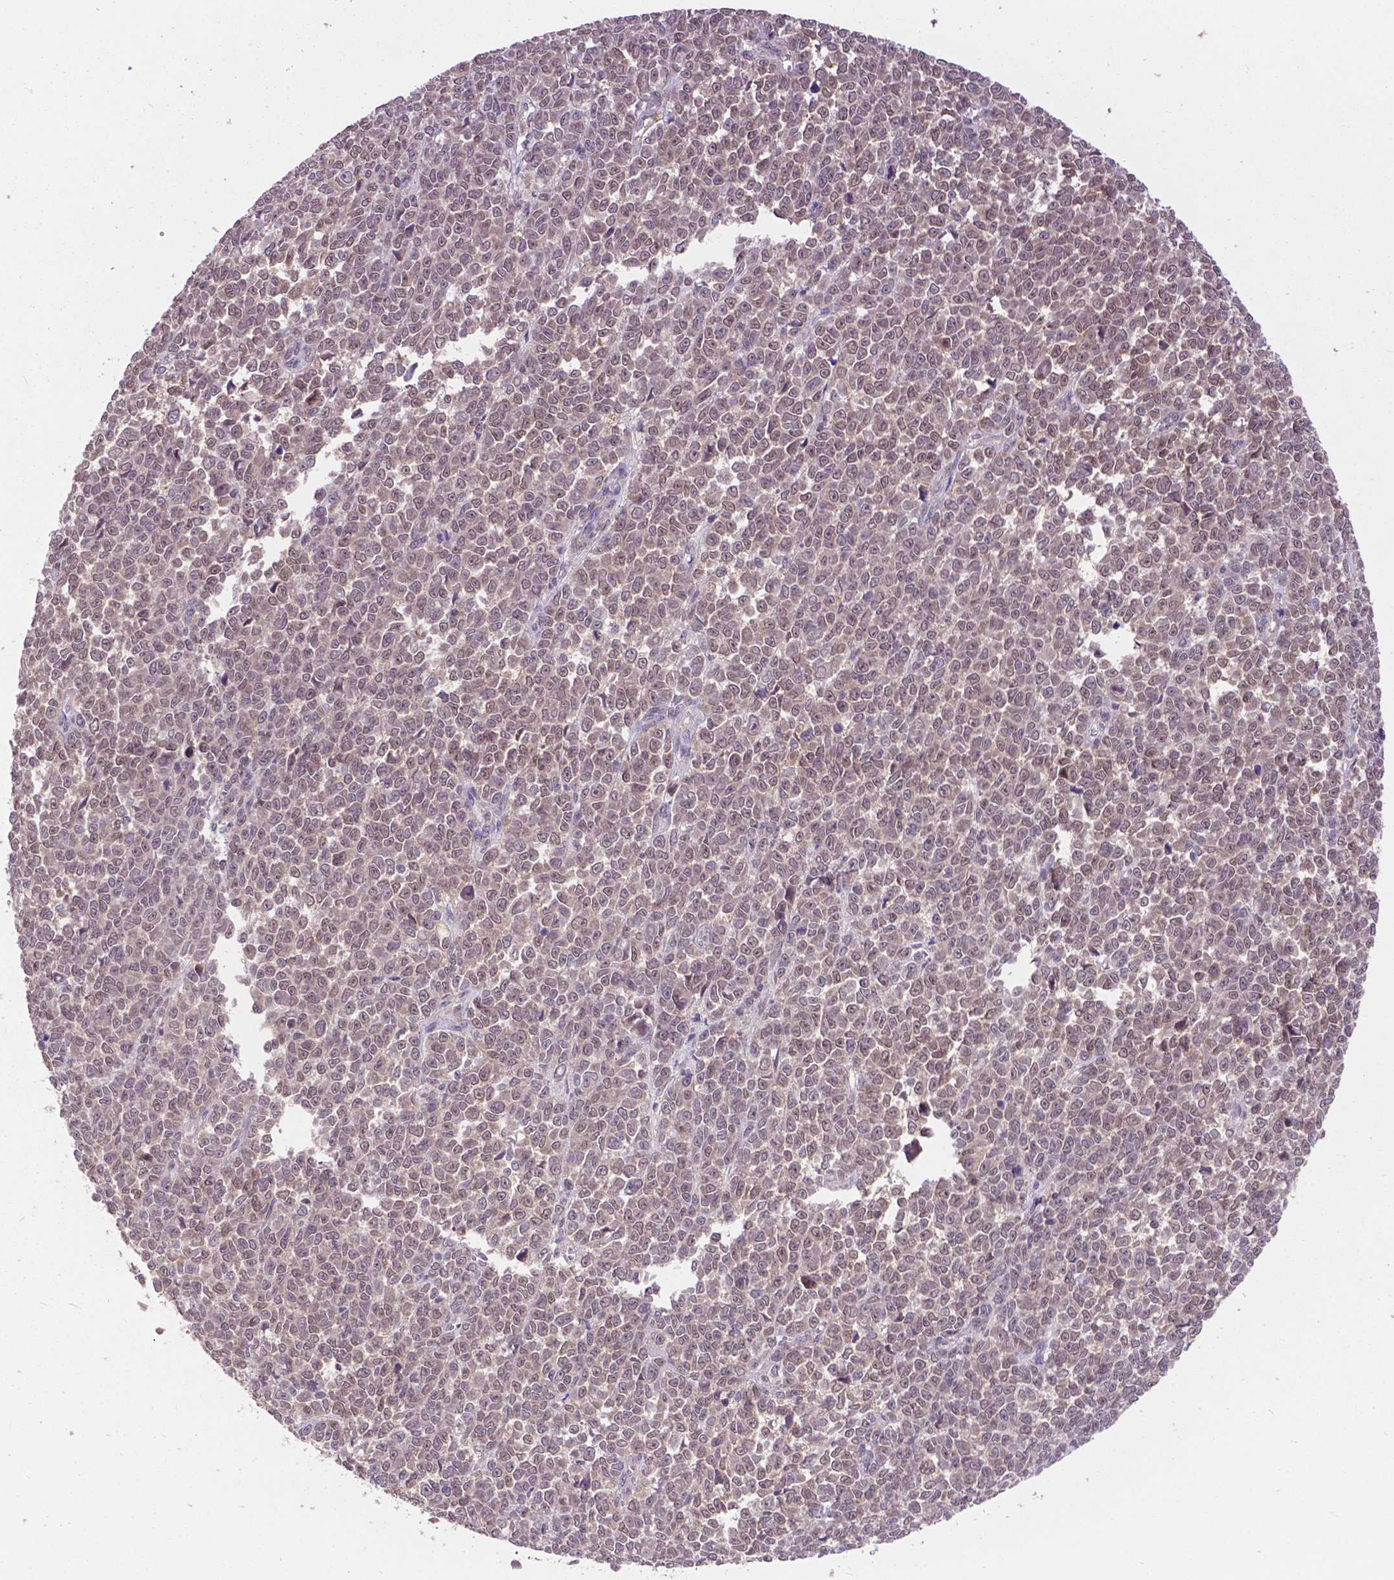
{"staining": {"intensity": "moderate", "quantity": "25%-75%", "location": "nuclear"}, "tissue": "melanoma", "cell_type": "Tumor cells", "image_type": "cancer", "snomed": [{"axis": "morphology", "description": "Malignant melanoma, NOS"}, {"axis": "topography", "description": "Skin"}], "caption": "Human malignant melanoma stained with a brown dye displays moderate nuclear positive positivity in approximately 25%-75% of tumor cells.", "gene": "OTUB1", "patient": {"sex": "female", "age": 95}}